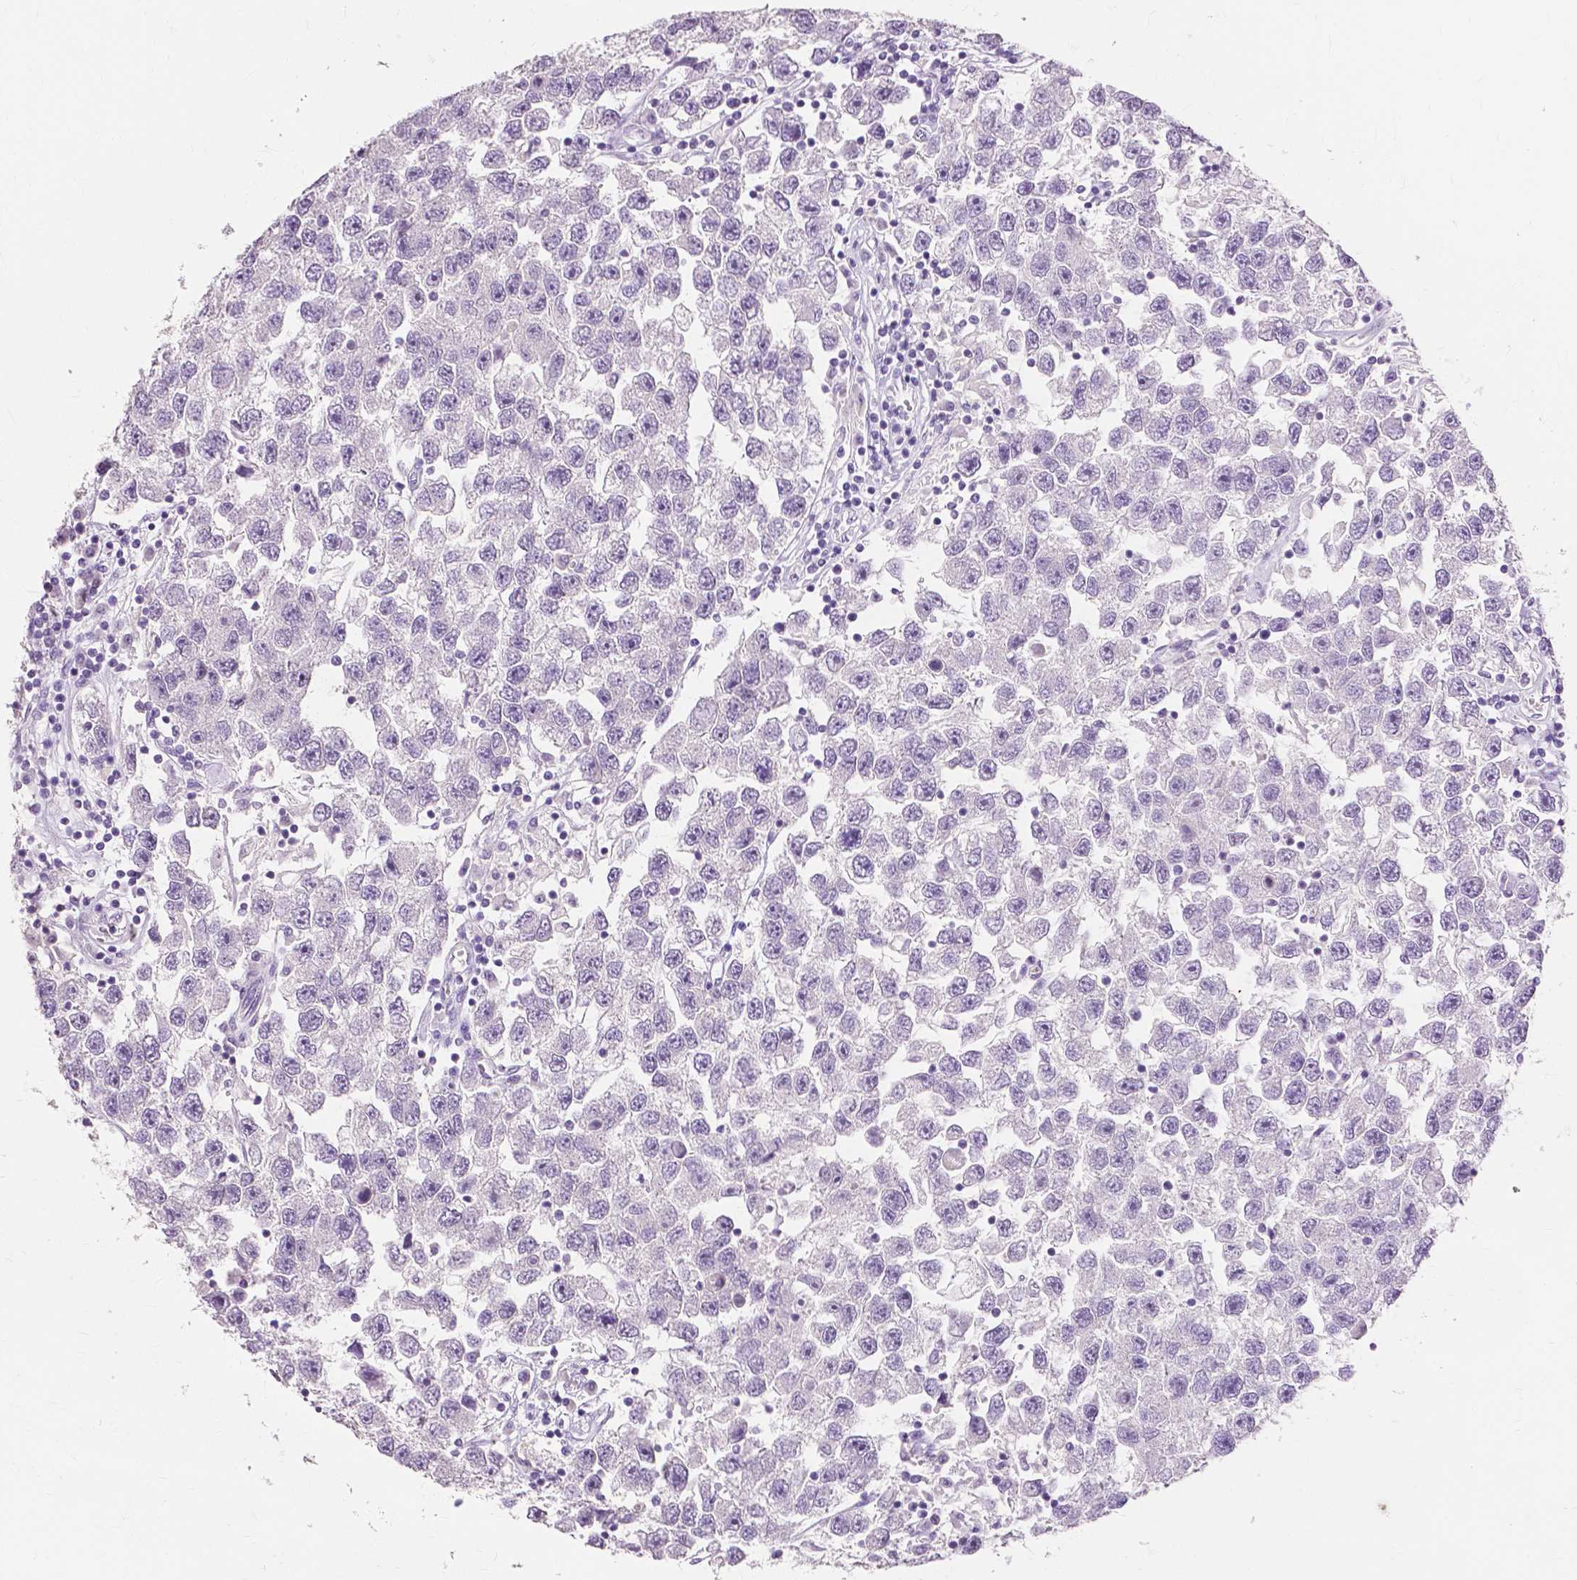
{"staining": {"intensity": "negative", "quantity": "none", "location": "none"}, "tissue": "testis cancer", "cell_type": "Tumor cells", "image_type": "cancer", "snomed": [{"axis": "morphology", "description": "Seminoma, NOS"}, {"axis": "topography", "description": "Testis"}], "caption": "The image exhibits no significant staining in tumor cells of seminoma (testis).", "gene": "CXCR2", "patient": {"sex": "male", "age": 26}}